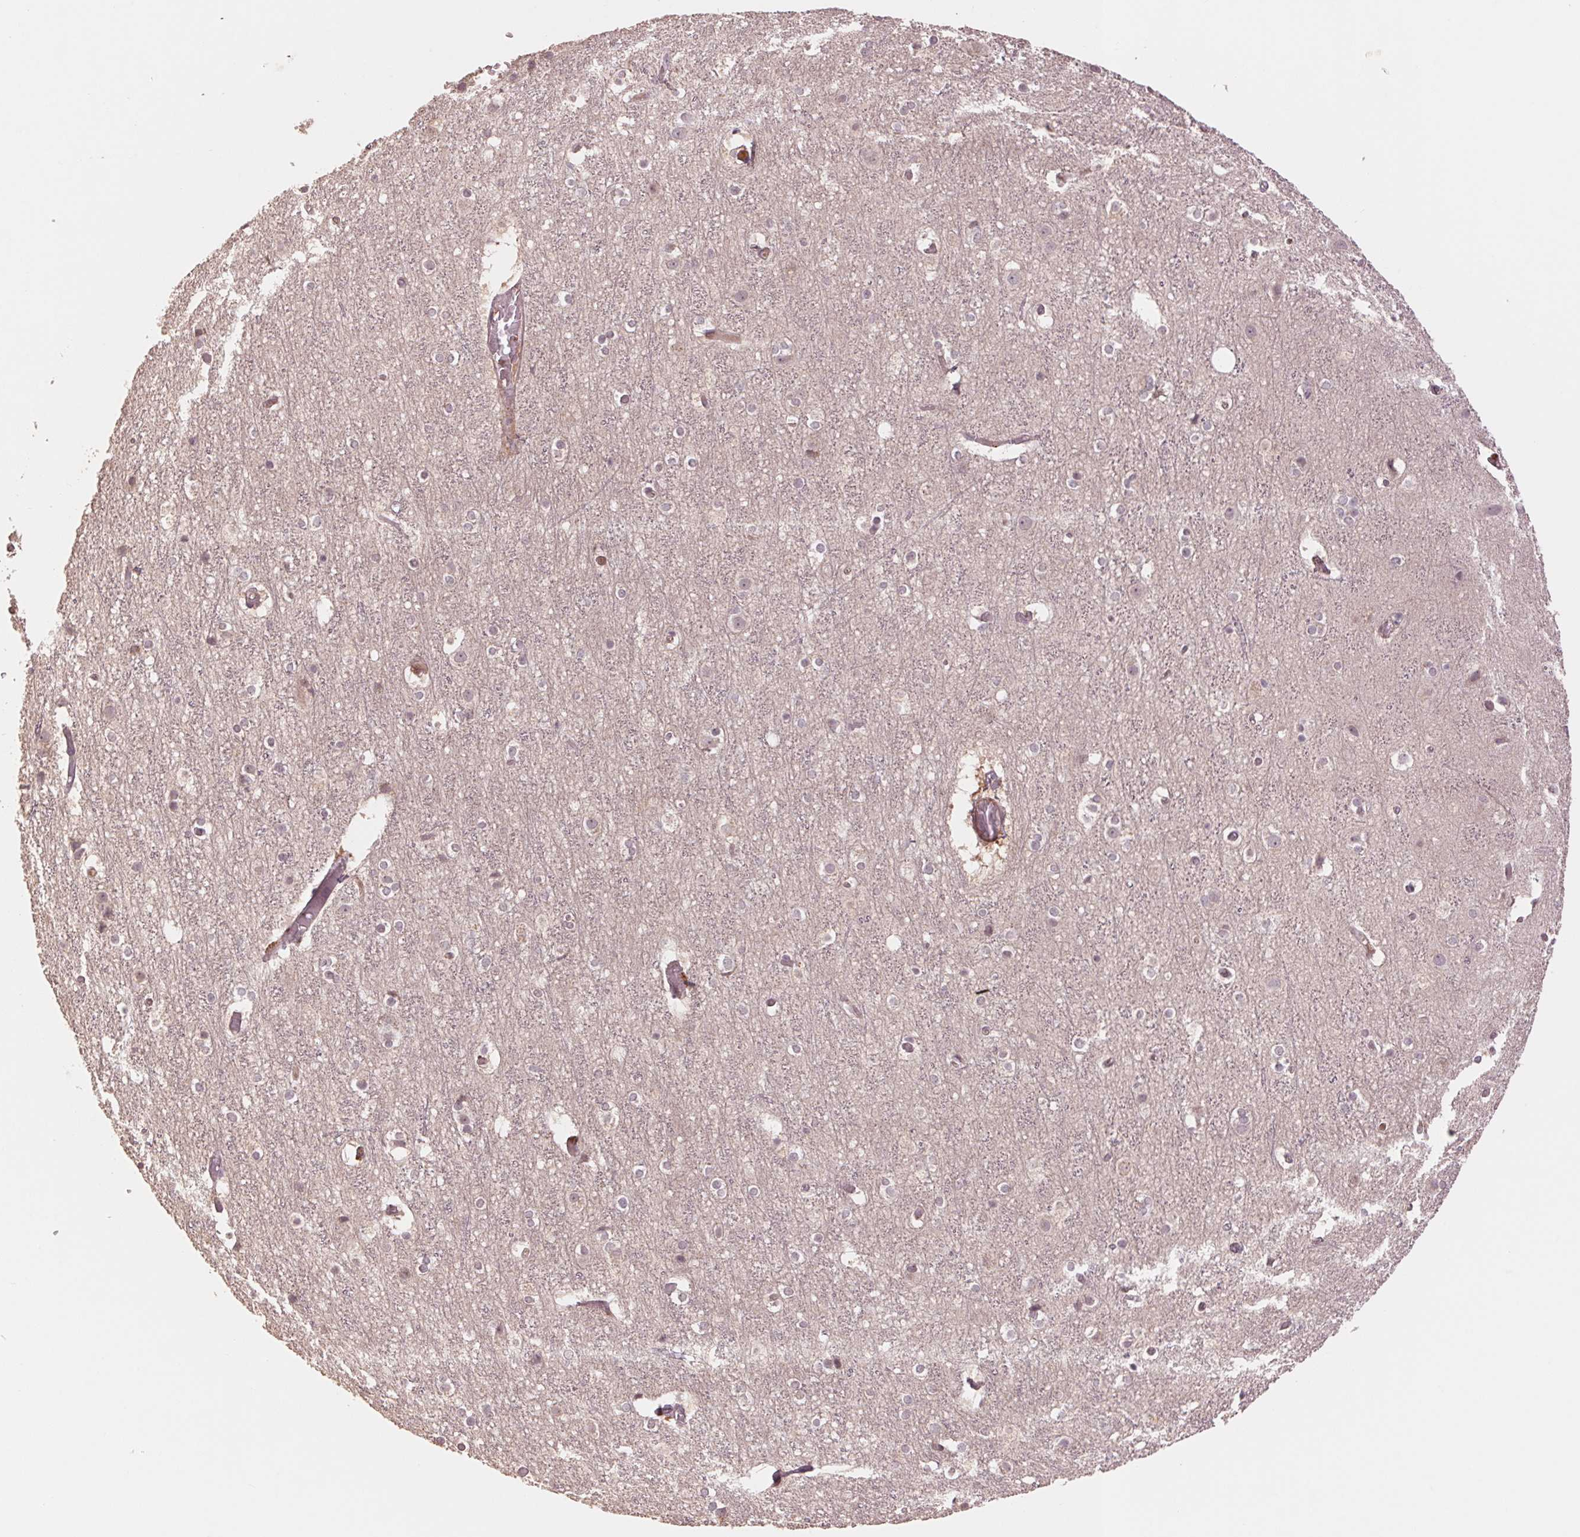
{"staining": {"intensity": "weak", "quantity": ">75%", "location": "cytoplasmic/membranous"}, "tissue": "cerebral cortex", "cell_type": "Endothelial cells", "image_type": "normal", "snomed": [{"axis": "morphology", "description": "Normal tissue, NOS"}, {"axis": "topography", "description": "Cerebral cortex"}], "caption": "A brown stain highlights weak cytoplasmic/membranous expression of a protein in endothelial cells of unremarkable cerebral cortex.", "gene": "PPIAL4A", "patient": {"sex": "female", "age": 52}}